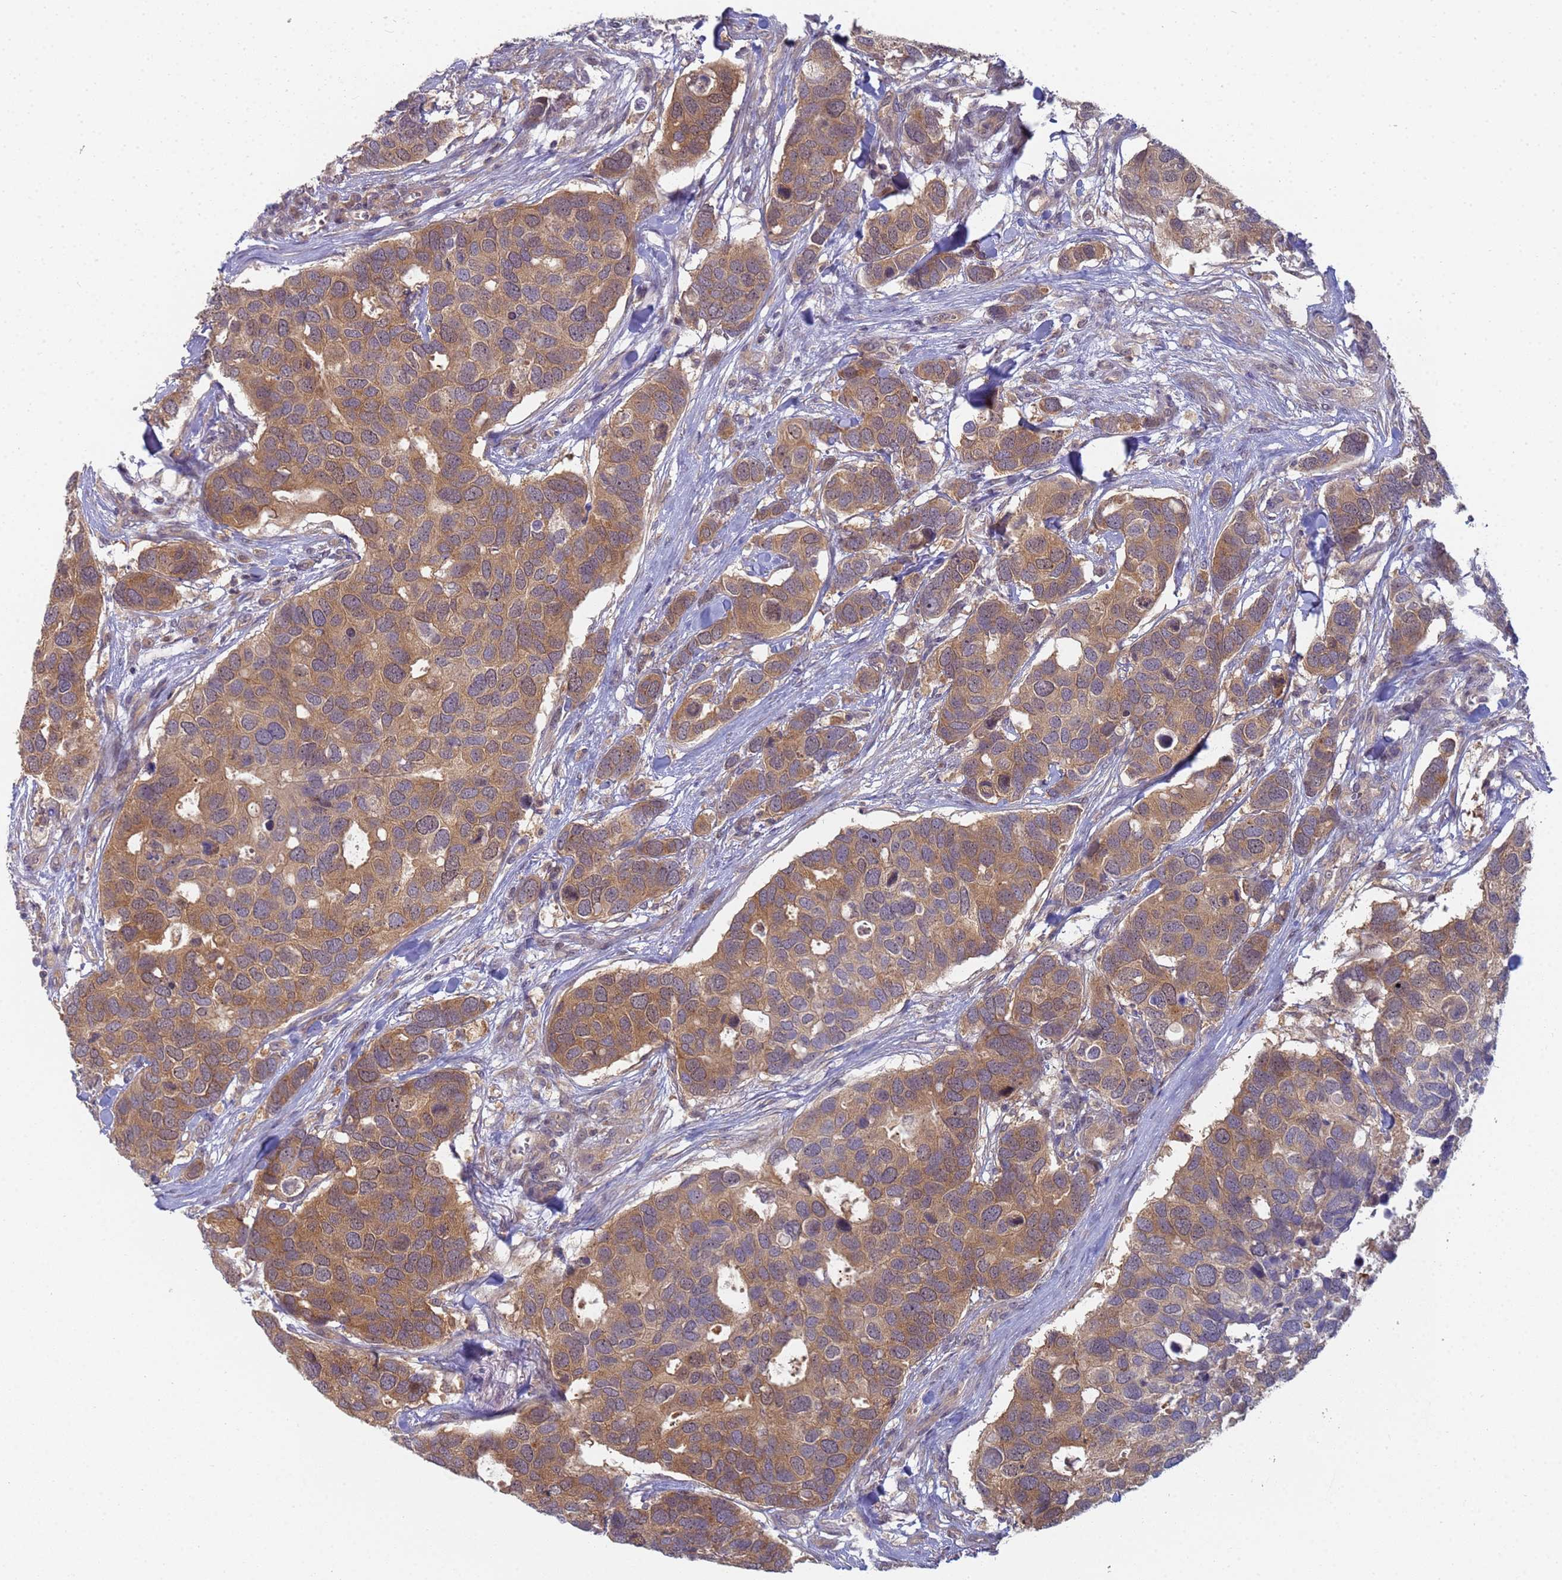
{"staining": {"intensity": "moderate", "quantity": ">75%", "location": "cytoplasmic/membranous"}, "tissue": "breast cancer", "cell_type": "Tumor cells", "image_type": "cancer", "snomed": [{"axis": "morphology", "description": "Duct carcinoma"}, {"axis": "topography", "description": "Breast"}], "caption": "Moderate cytoplasmic/membranous expression for a protein is seen in approximately >75% of tumor cells of breast invasive ductal carcinoma using immunohistochemistry (IHC).", "gene": "SHARPIN", "patient": {"sex": "female", "age": 83}}